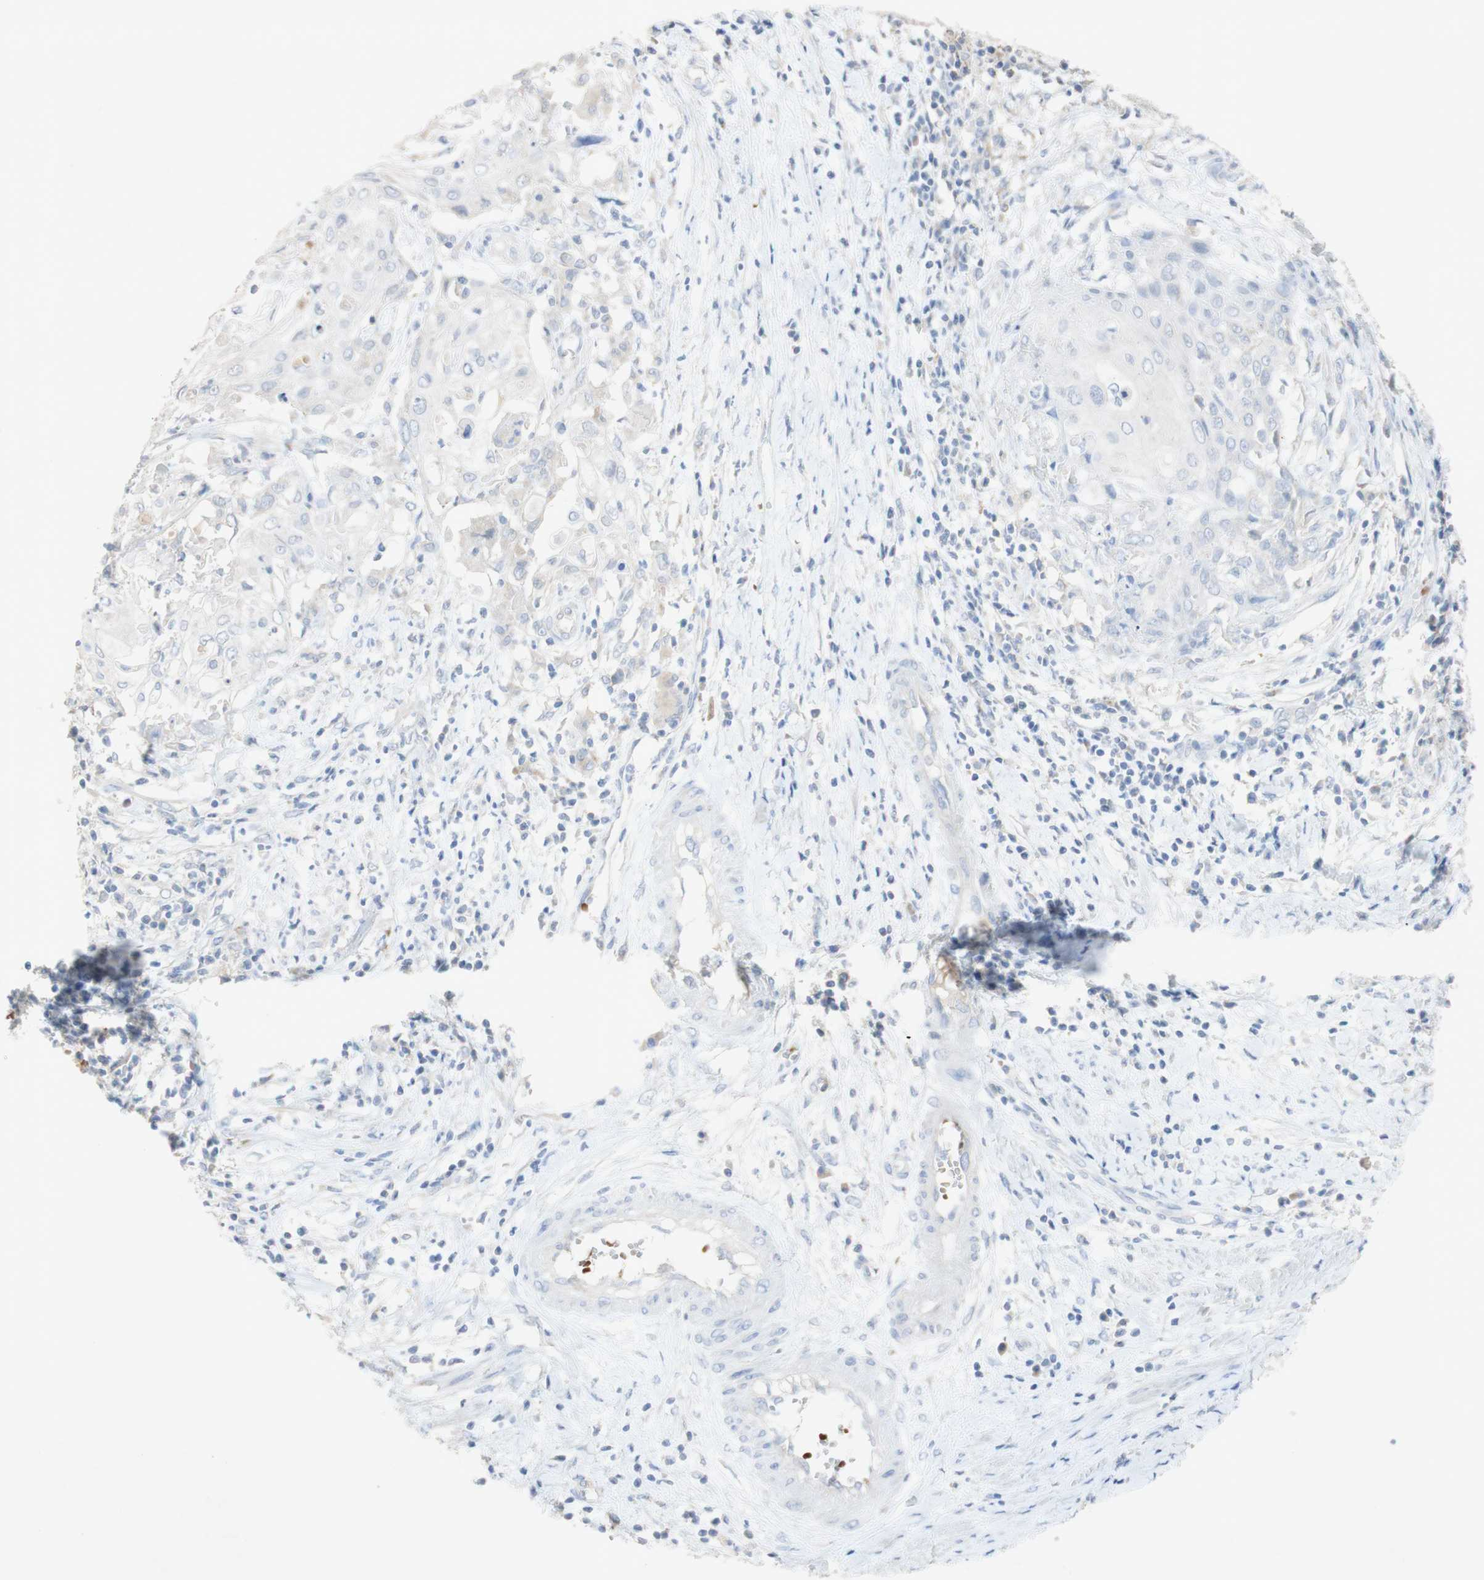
{"staining": {"intensity": "negative", "quantity": "none", "location": "none"}, "tissue": "cervical cancer", "cell_type": "Tumor cells", "image_type": "cancer", "snomed": [{"axis": "morphology", "description": "Squamous cell carcinoma, NOS"}, {"axis": "topography", "description": "Cervix"}], "caption": "Image shows no protein positivity in tumor cells of cervical cancer (squamous cell carcinoma) tissue.", "gene": "EPO", "patient": {"sex": "female", "age": 39}}